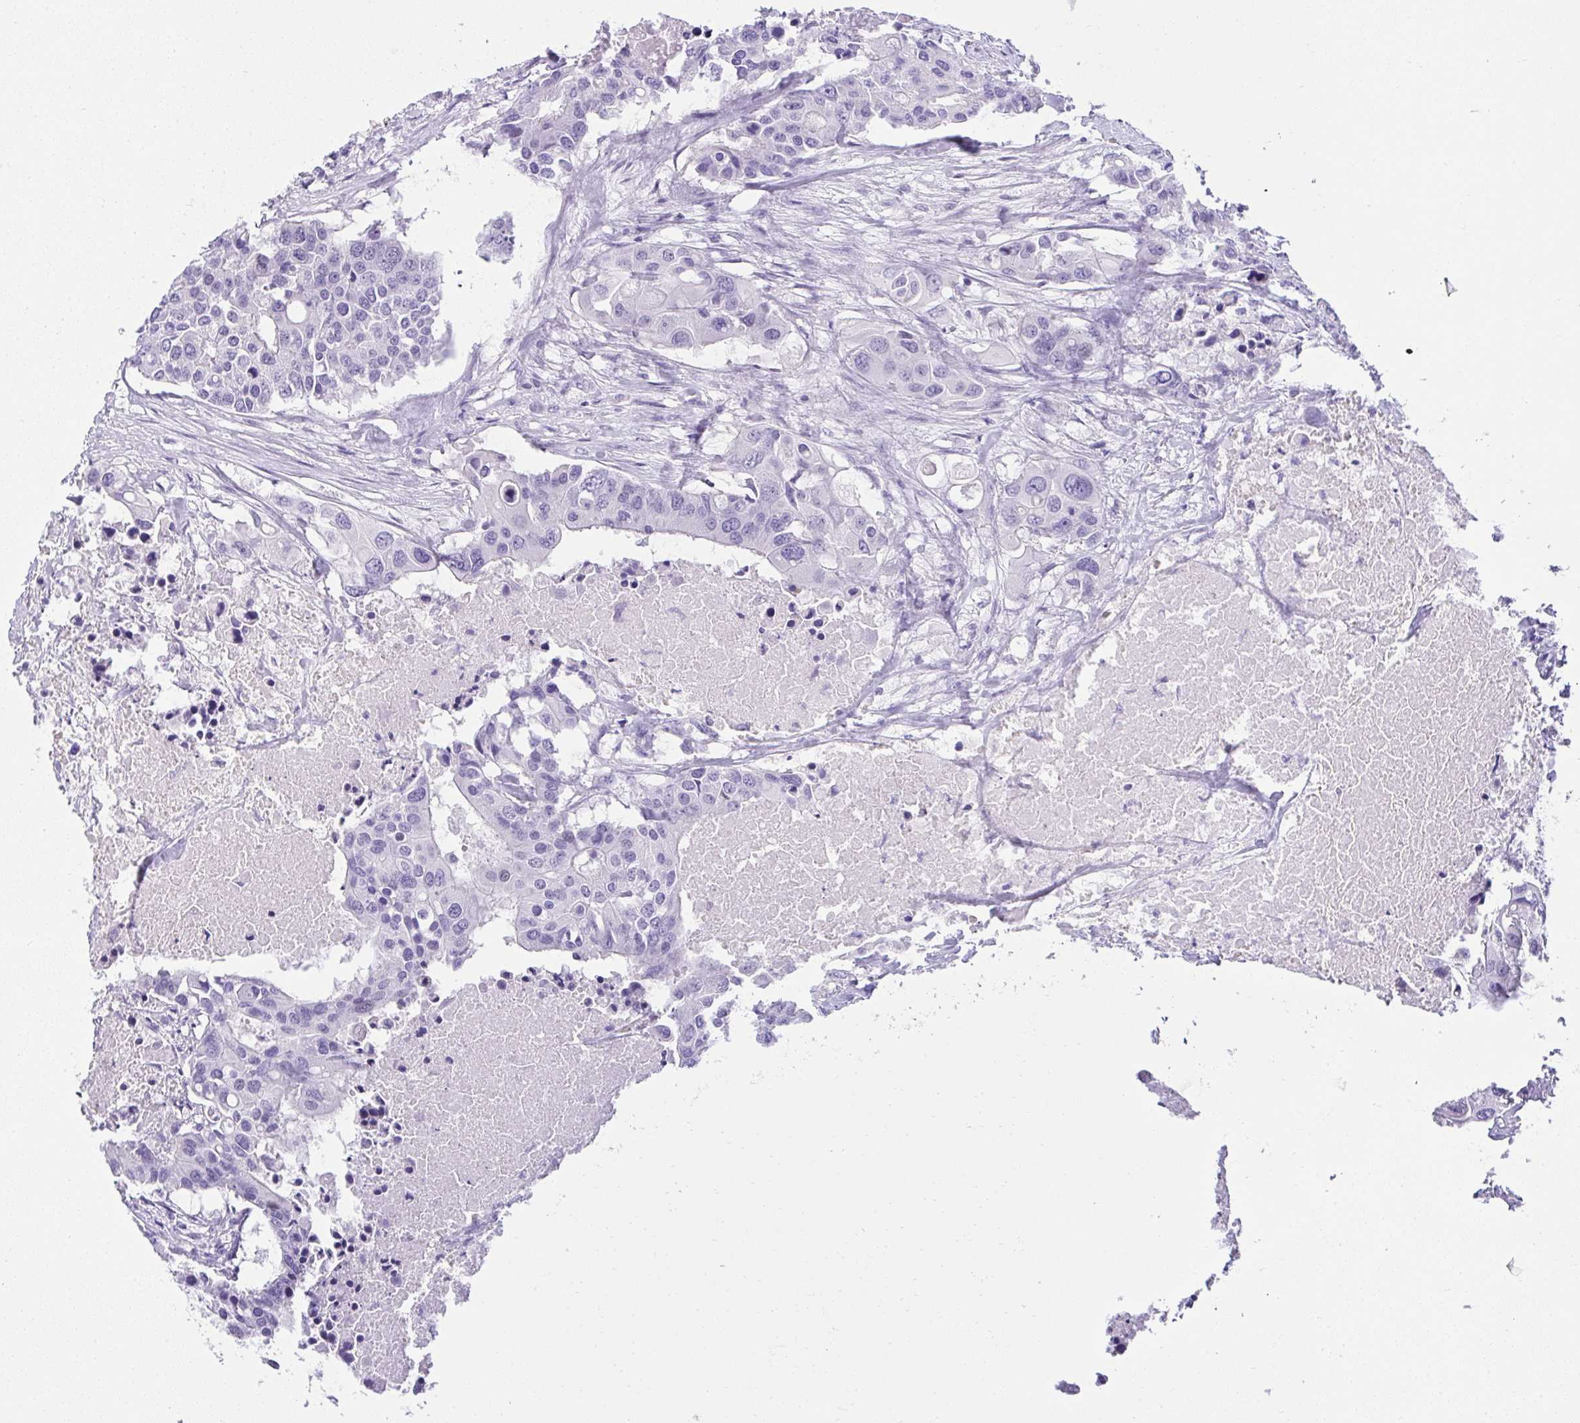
{"staining": {"intensity": "negative", "quantity": "none", "location": "none"}, "tissue": "colorectal cancer", "cell_type": "Tumor cells", "image_type": "cancer", "snomed": [{"axis": "morphology", "description": "Adenocarcinoma, NOS"}, {"axis": "topography", "description": "Colon"}], "caption": "Human adenocarcinoma (colorectal) stained for a protein using immunohistochemistry exhibits no expression in tumor cells.", "gene": "RNF183", "patient": {"sex": "male", "age": 77}}